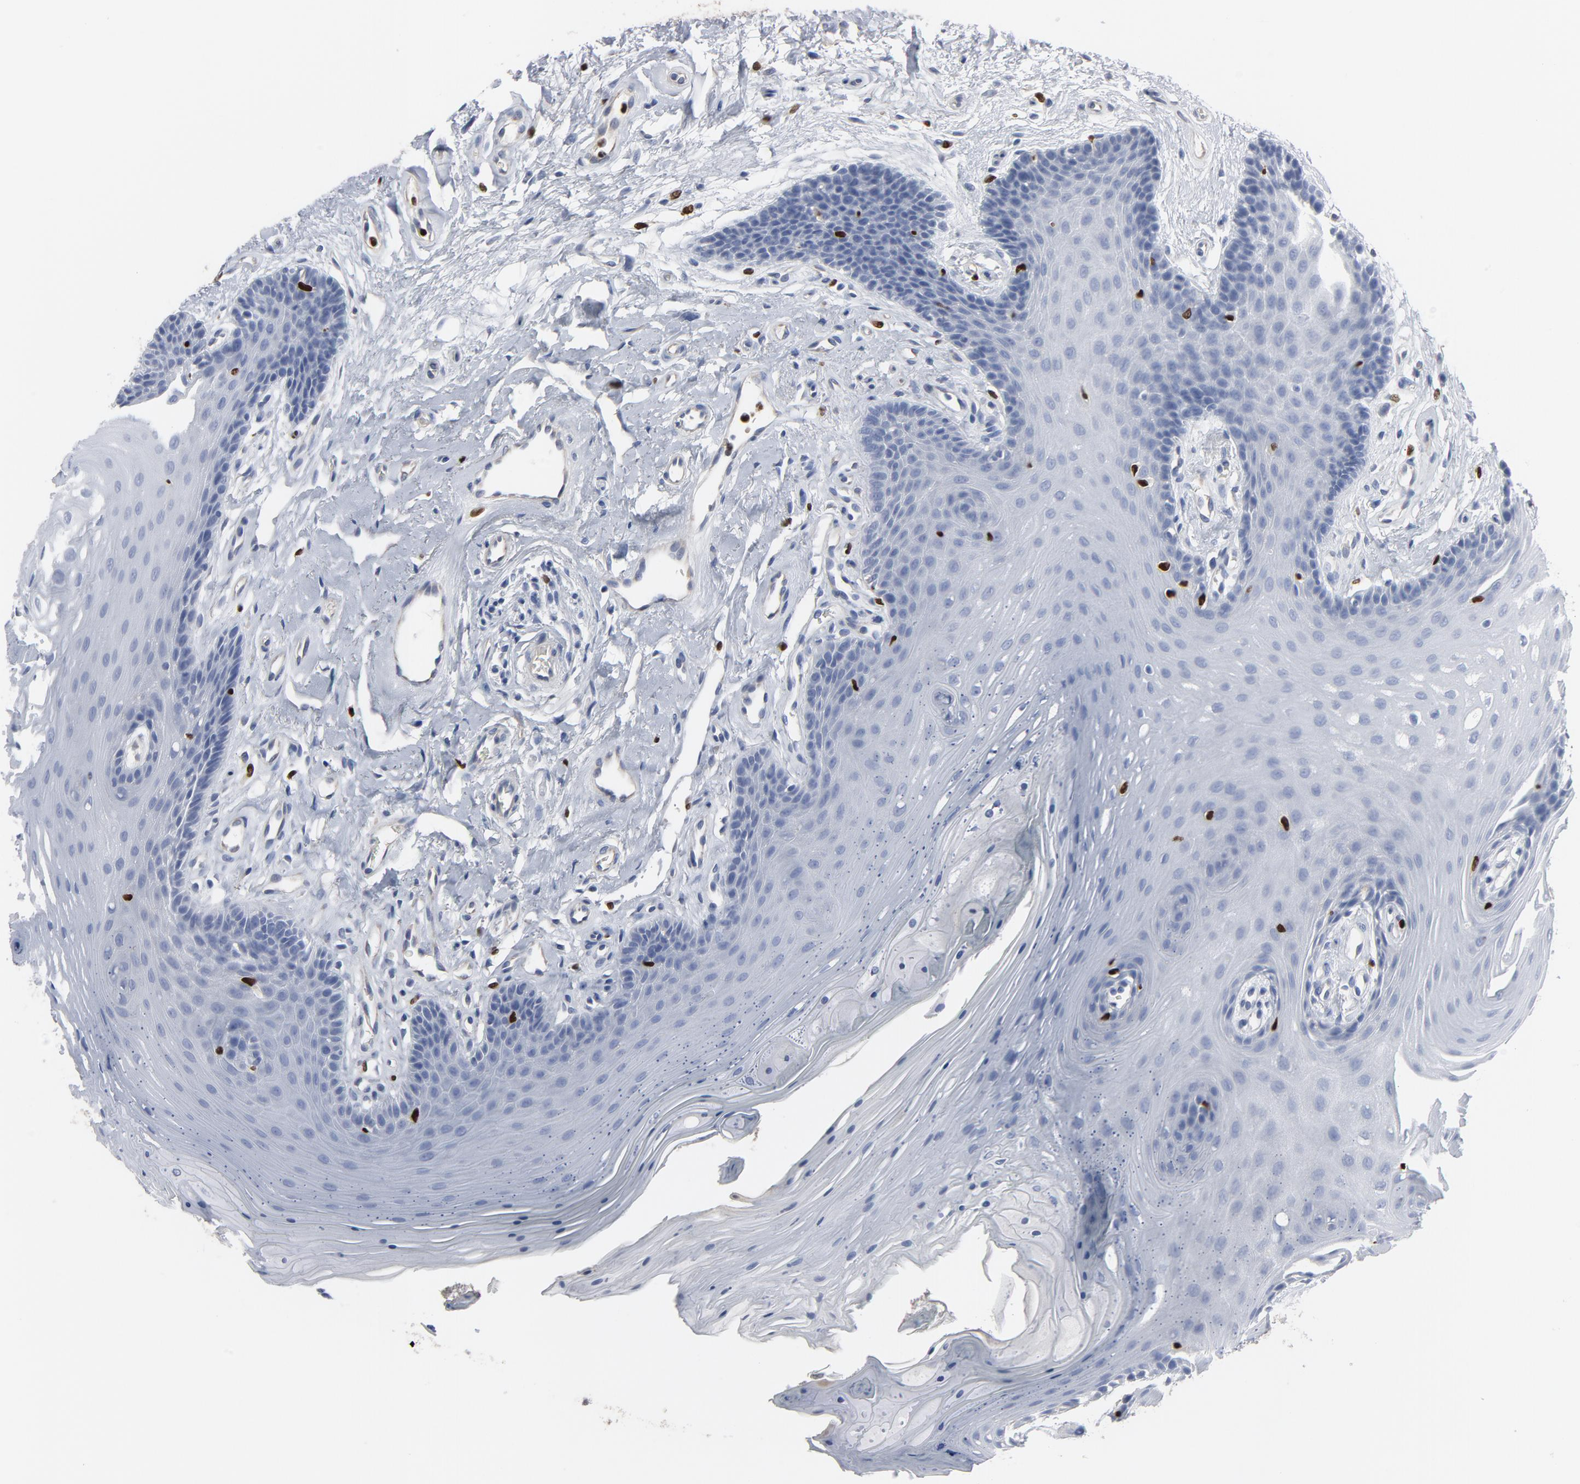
{"staining": {"intensity": "negative", "quantity": "none", "location": "none"}, "tissue": "oral mucosa", "cell_type": "Squamous epithelial cells", "image_type": "normal", "snomed": [{"axis": "morphology", "description": "Normal tissue, NOS"}, {"axis": "topography", "description": "Oral tissue"}], "caption": "IHC micrograph of unremarkable human oral mucosa stained for a protein (brown), which shows no staining in squamous epithelial cells.", "gene": "SPI1", "patient": {"sex": "male", "age": 62}}